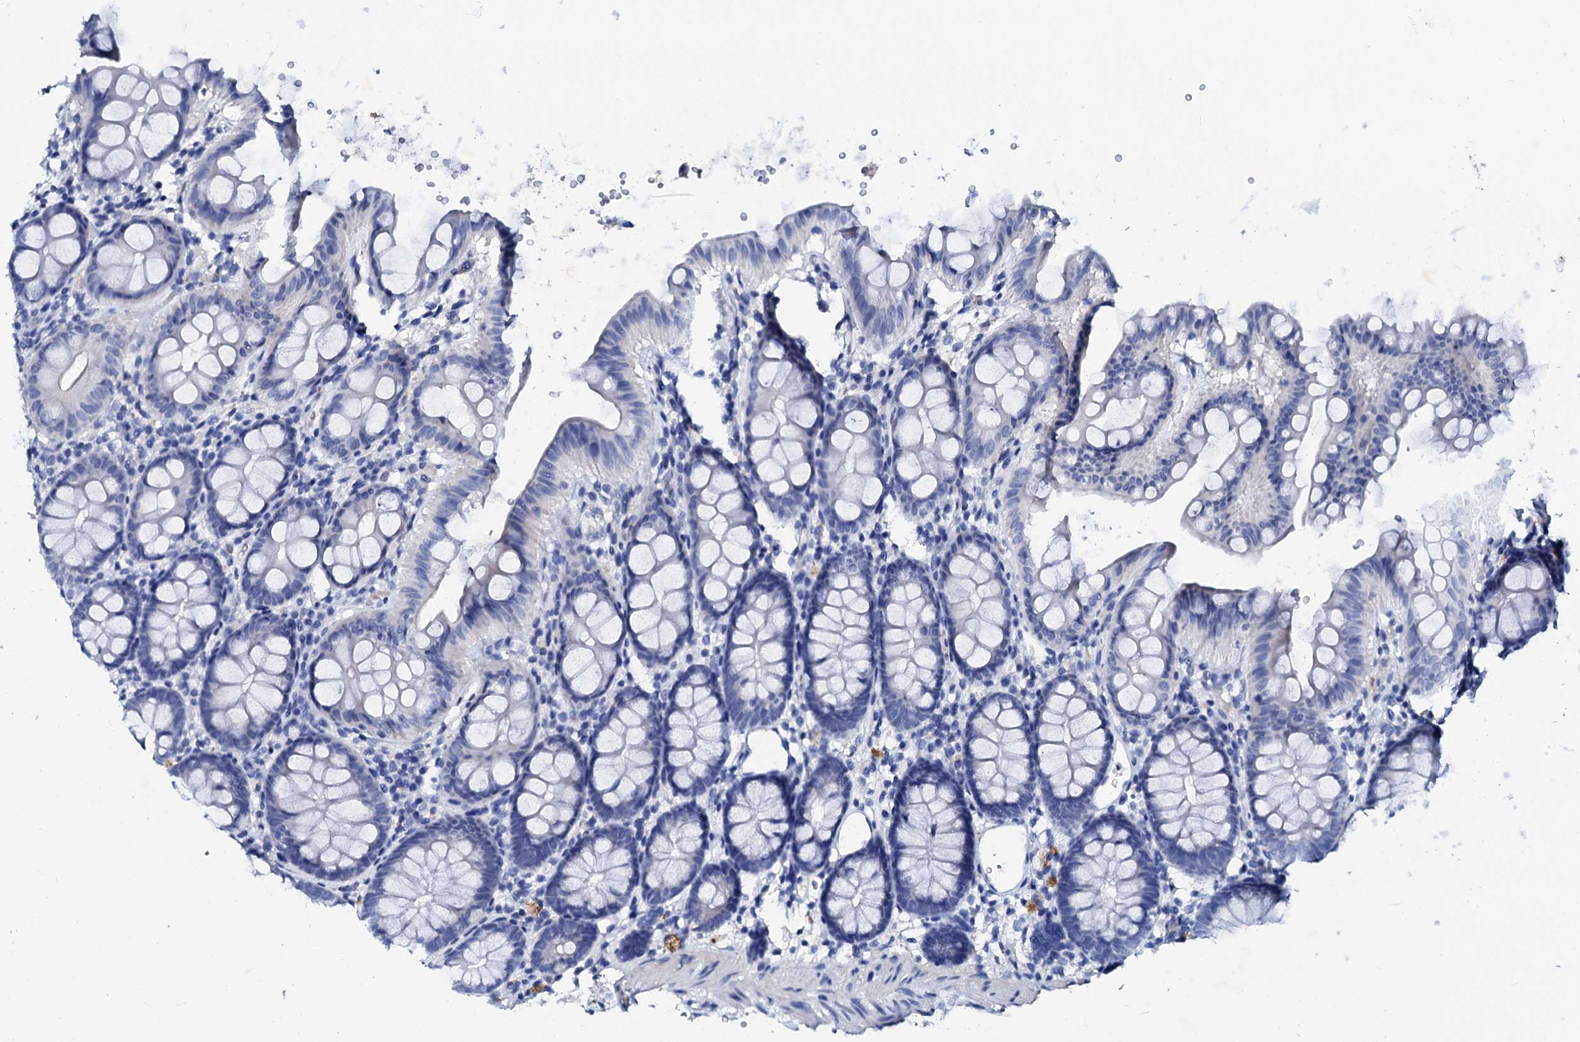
{"staining": {"intensity": "negative", "quantity": "none", "location": "none"}, "tissue": "colon", "cell_type": "Endothelial cells", "image_type": "normal", "snomed": [{"axis": "morphology", "description": "Normal tissue, NOS"}, {"axis": "topography", "description": "Colon"}], "caption": "Protein analysis of benign colon demonstrates no significant positivity in endothelial cells. Nuclei are stained in blue.", "gene": "GLB1L3", "patient": {"sex": "male", "age": 75}}